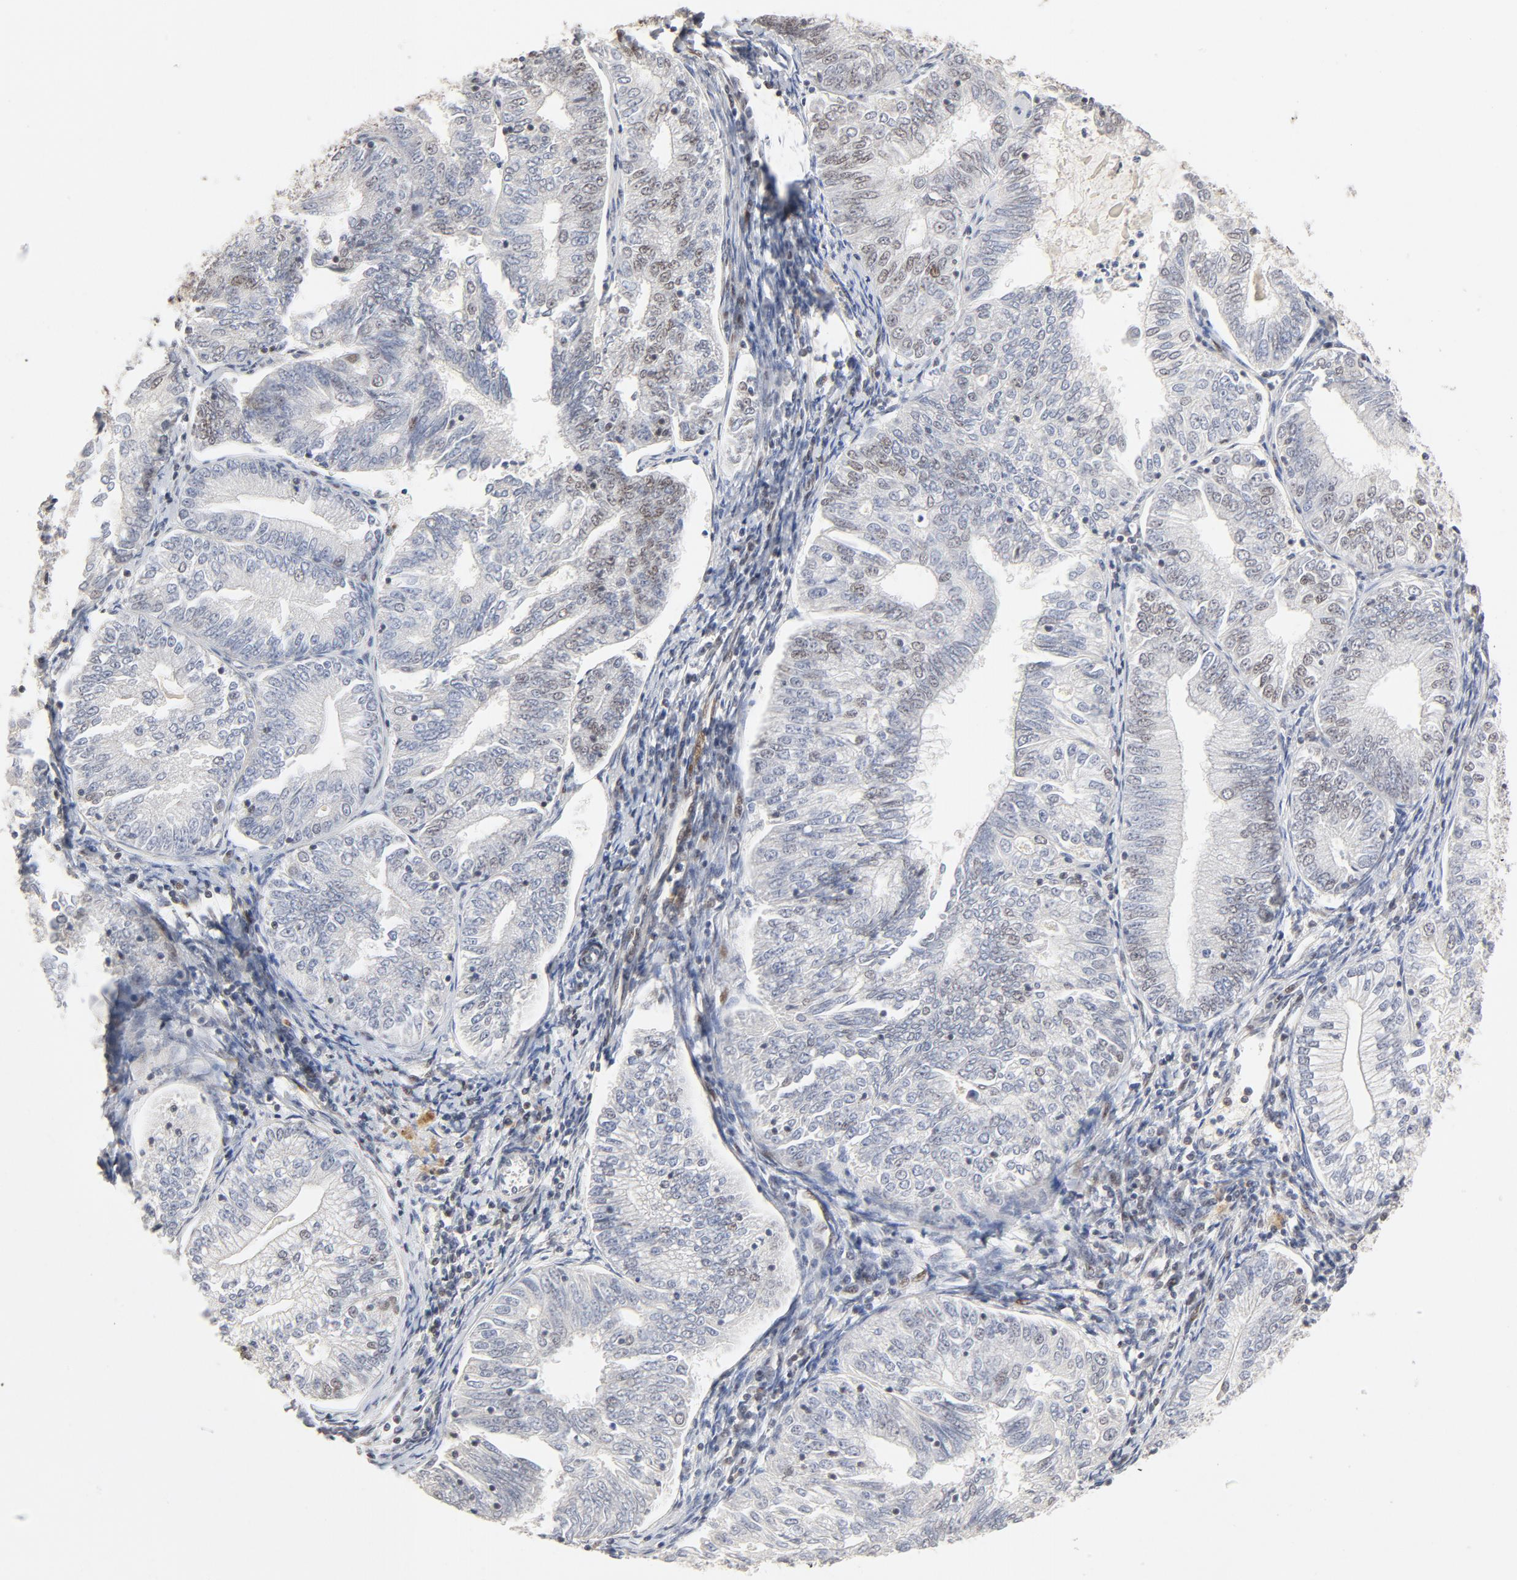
{"staining": {"intensity": "moderate", "quantity": "25%-75%", "location": "nuclear"}, "tissue": "endometrial cancer", "cell_type": "Tumor cells", "image_type": "cancer", "snomed": [{"axis": "morphology", "description": "Adenocarcinoma, NOS"}, {"axis": "topography", "description": "Endometrium"}], "caption": "Immunohistochemistry (IHC) photomicrograph of neoplastic tissue: endometrial adenocarcinoma stained using immunohistochemistry reveals medium levels of moderate protein expression localized specifically in the nuclear of tumor cells, appearing as a nuclear brown color.", "gene": "GTF2I", "patient": {"sex": "female", "age": 69}}